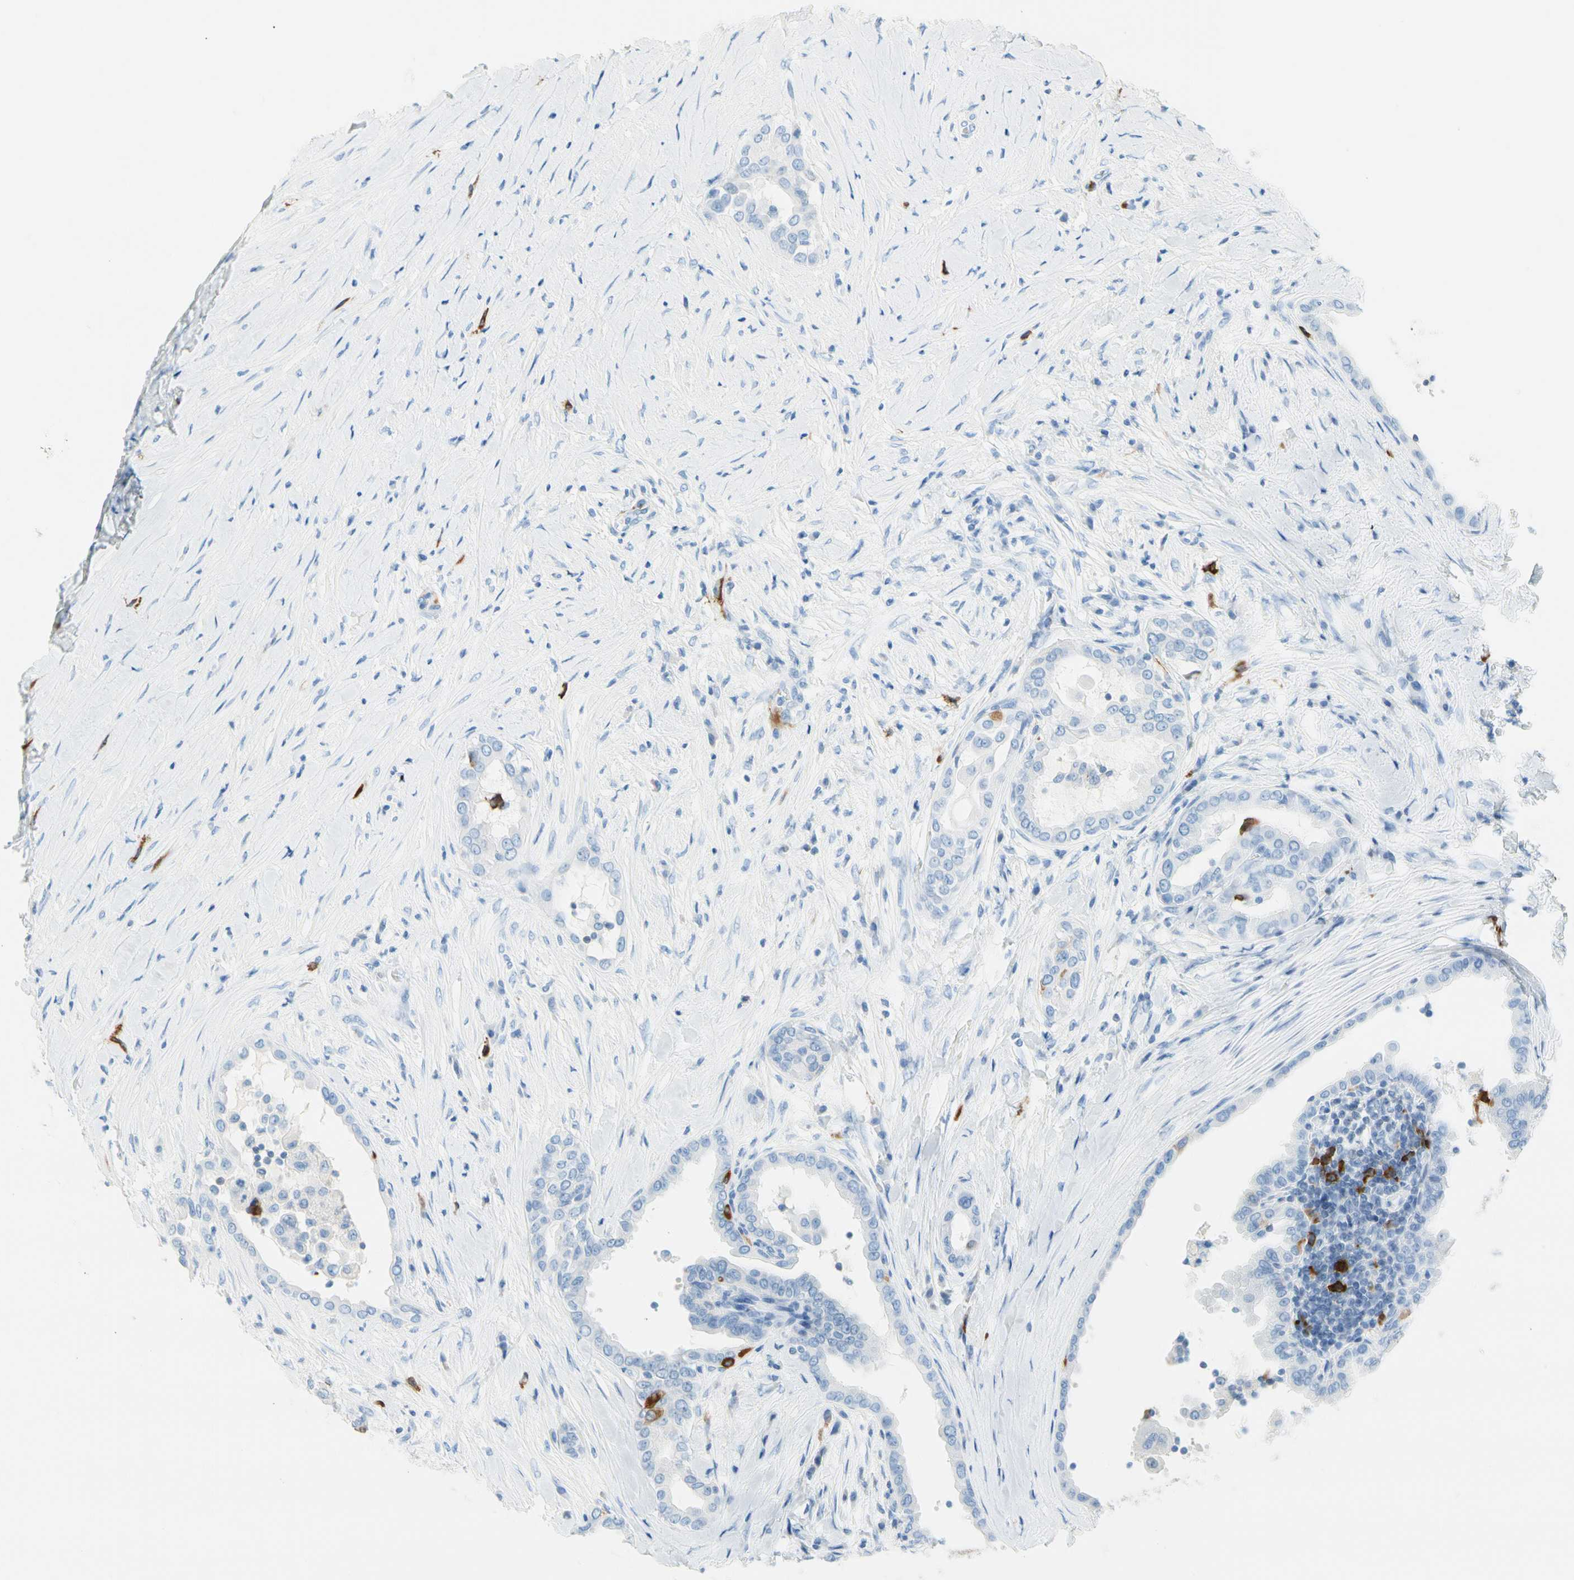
{"staining": {"intensity": "negative", "quantity": "none", "location": "none"}, "tissue": "thyroid cancer", "cell_type": "Tumor cells", "image_type": "cancer", "snomed": [{"axis": "morphology", "description": "Papillary adenocarcinoma, NOS"}, {"axis": "topography", "description": "Thyroid gland"}], "caption": "Tumor cells show no significant expression in thyroid cancer (papillary adenocarcinoma).", "gene": "TACC3", "patient": {"sex": "male", "age": 33}}